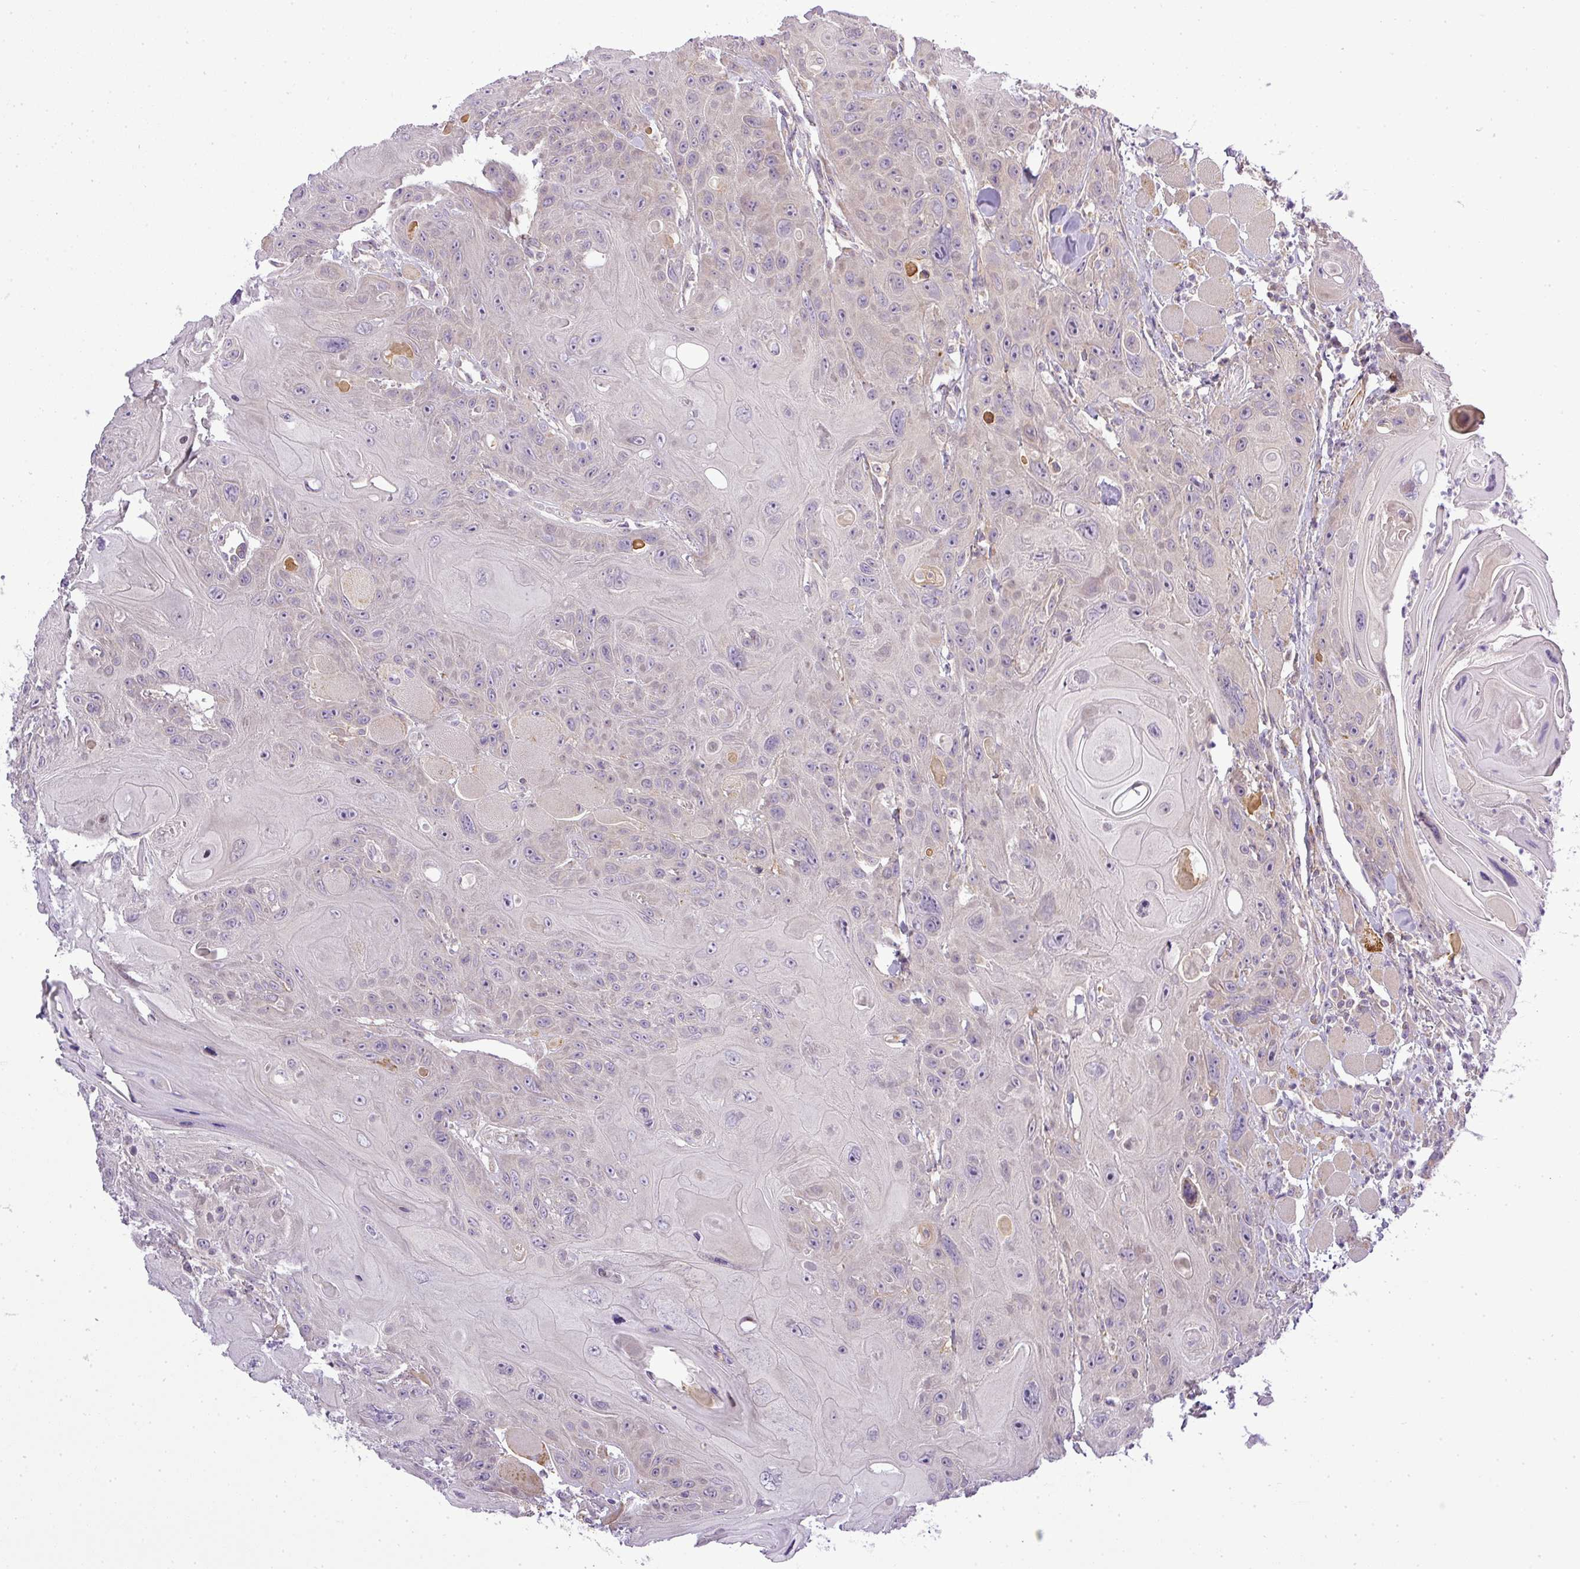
{"staining": {"intensity": "weak", "quantity": "<25%", "location": "cytoplasmic/membranous"}, "tissue": "head and neck cancer", "cell_type": "Tumor cells", "image_type": "cancer", "snomed": [{"axis": "morphology", "description": "Squamous cell carcinoma, NOS"}, {"axis": "topography", "description": "Head-Neck"}], "caption": "An image of head and neck cancer stained for a protein reveals no brown staining in tumor cells.", "gene": "ZDHHC1", "patient": {"sex": "female", "age": 59}}